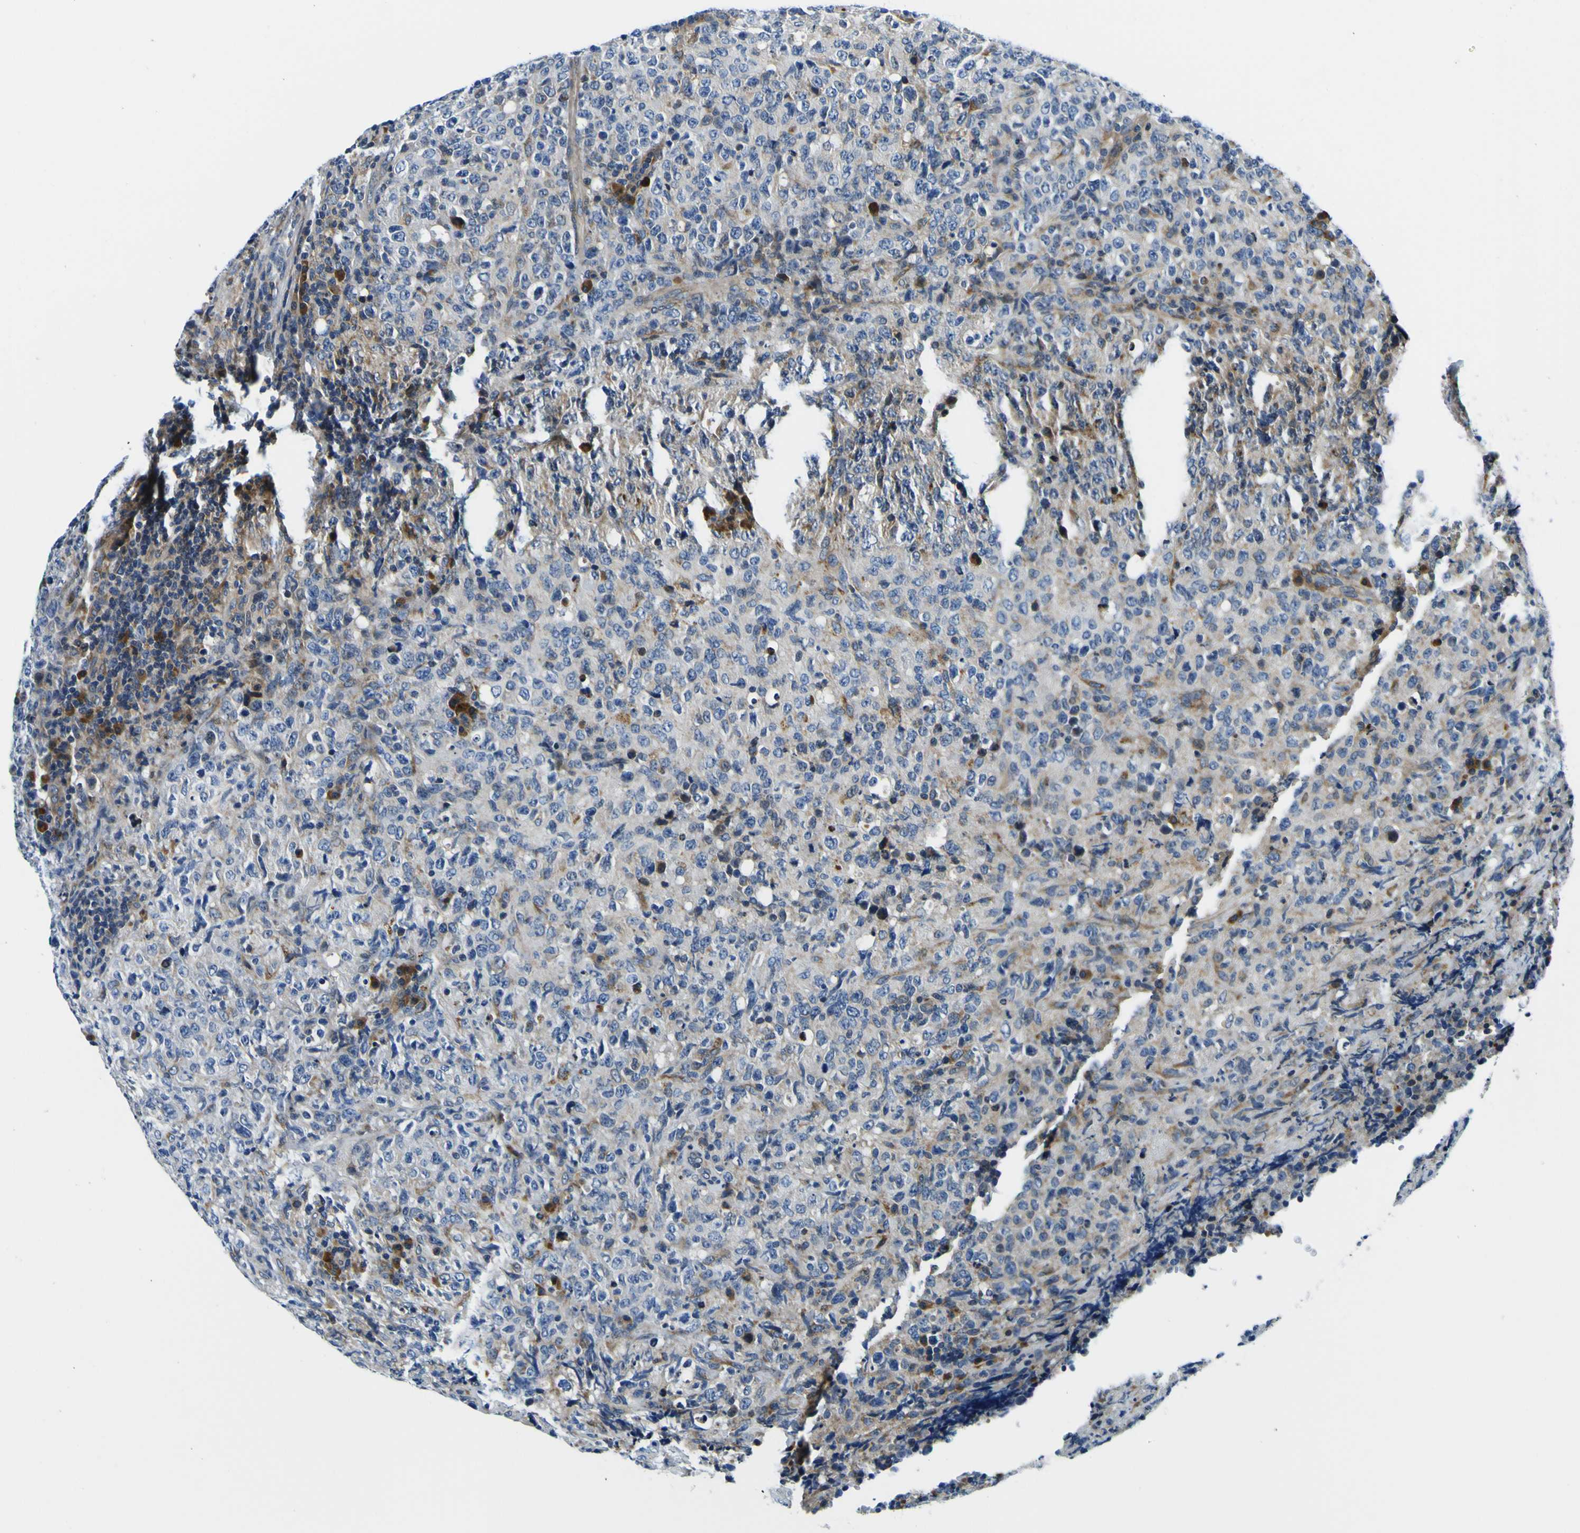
{"staining": {"intensity": "moderate", "quantity": "<25%", "location": "cytoplasmic/membranous"}, "tissue": "lymphoma", "cell_type": "Tumor cells", "image_type": "cancer", "snomed": [{"axis": "morphology", "description": "Malignant lymphoma, non-Hodgkin's type, High grade"}, {"axis": "topography", "description": "Tonsil"}], "caption": "Moderate cytoplasmic/membranous positivity for a protein is seen in approximately <25% of tumor cells of high-grade malignant lymphoma, non-Hodgkin's type using immunohistochemistry (IHC).", "gene": "NLRP3", "patient": {"sex": "female", "age": 36}}